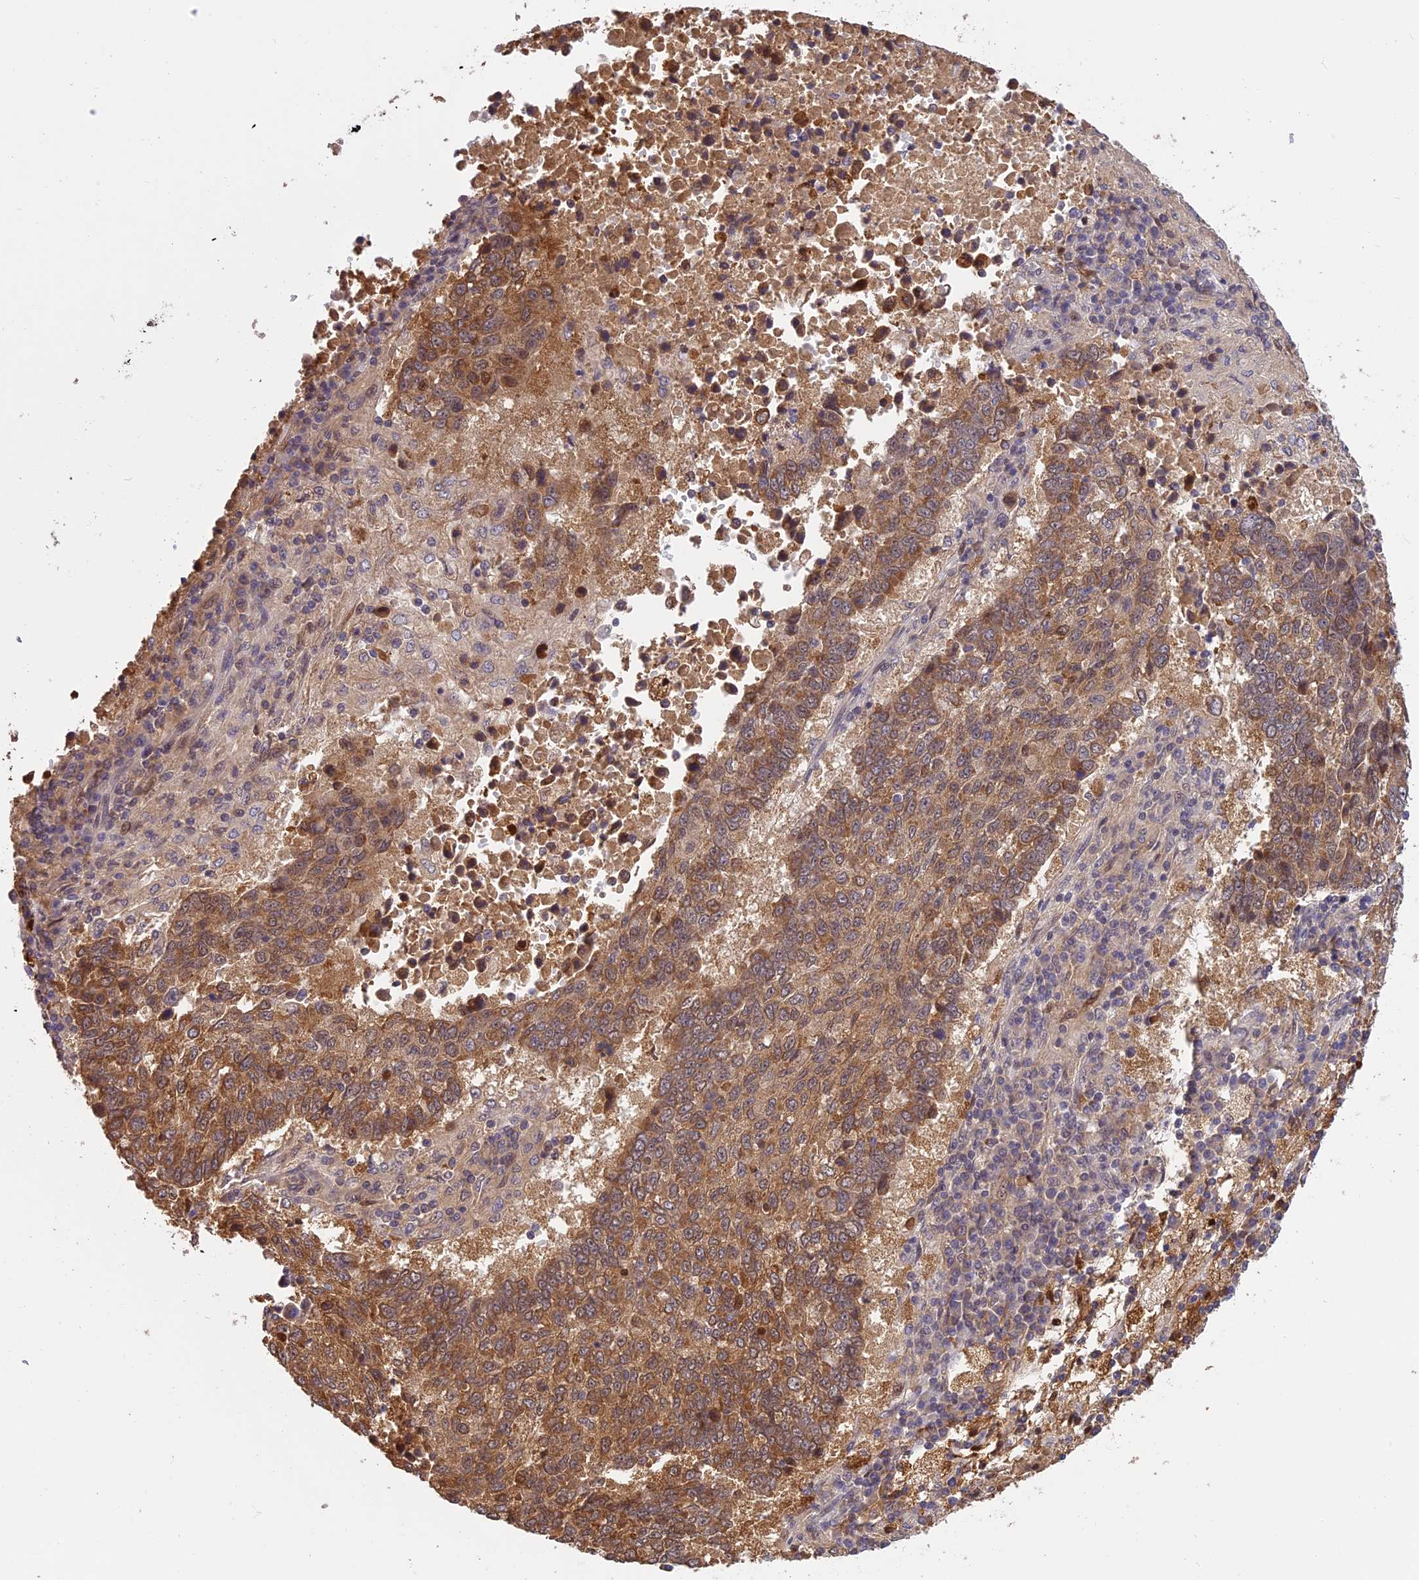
{"staining": {"intensity": "moderate", "quantity": ">75%", "location": "cytoplasmic/membranous"}, "tissue": "lung cancer", "cell_type": "Tumor cells", "image_type": "cancer", "snomed": [{"axis": "morphology", "description": "Squamous cell carcinoma, NOS"}, {"axis": "topography", "description": "Lung"}], "caption": "Human lung cancer stained with a brown dye reveals moderate cytoplasmic/membranous positive expression in about >75% of tumor cells.", "gene": "MNS1", "patient": {"sex": "male", "age": 73}}